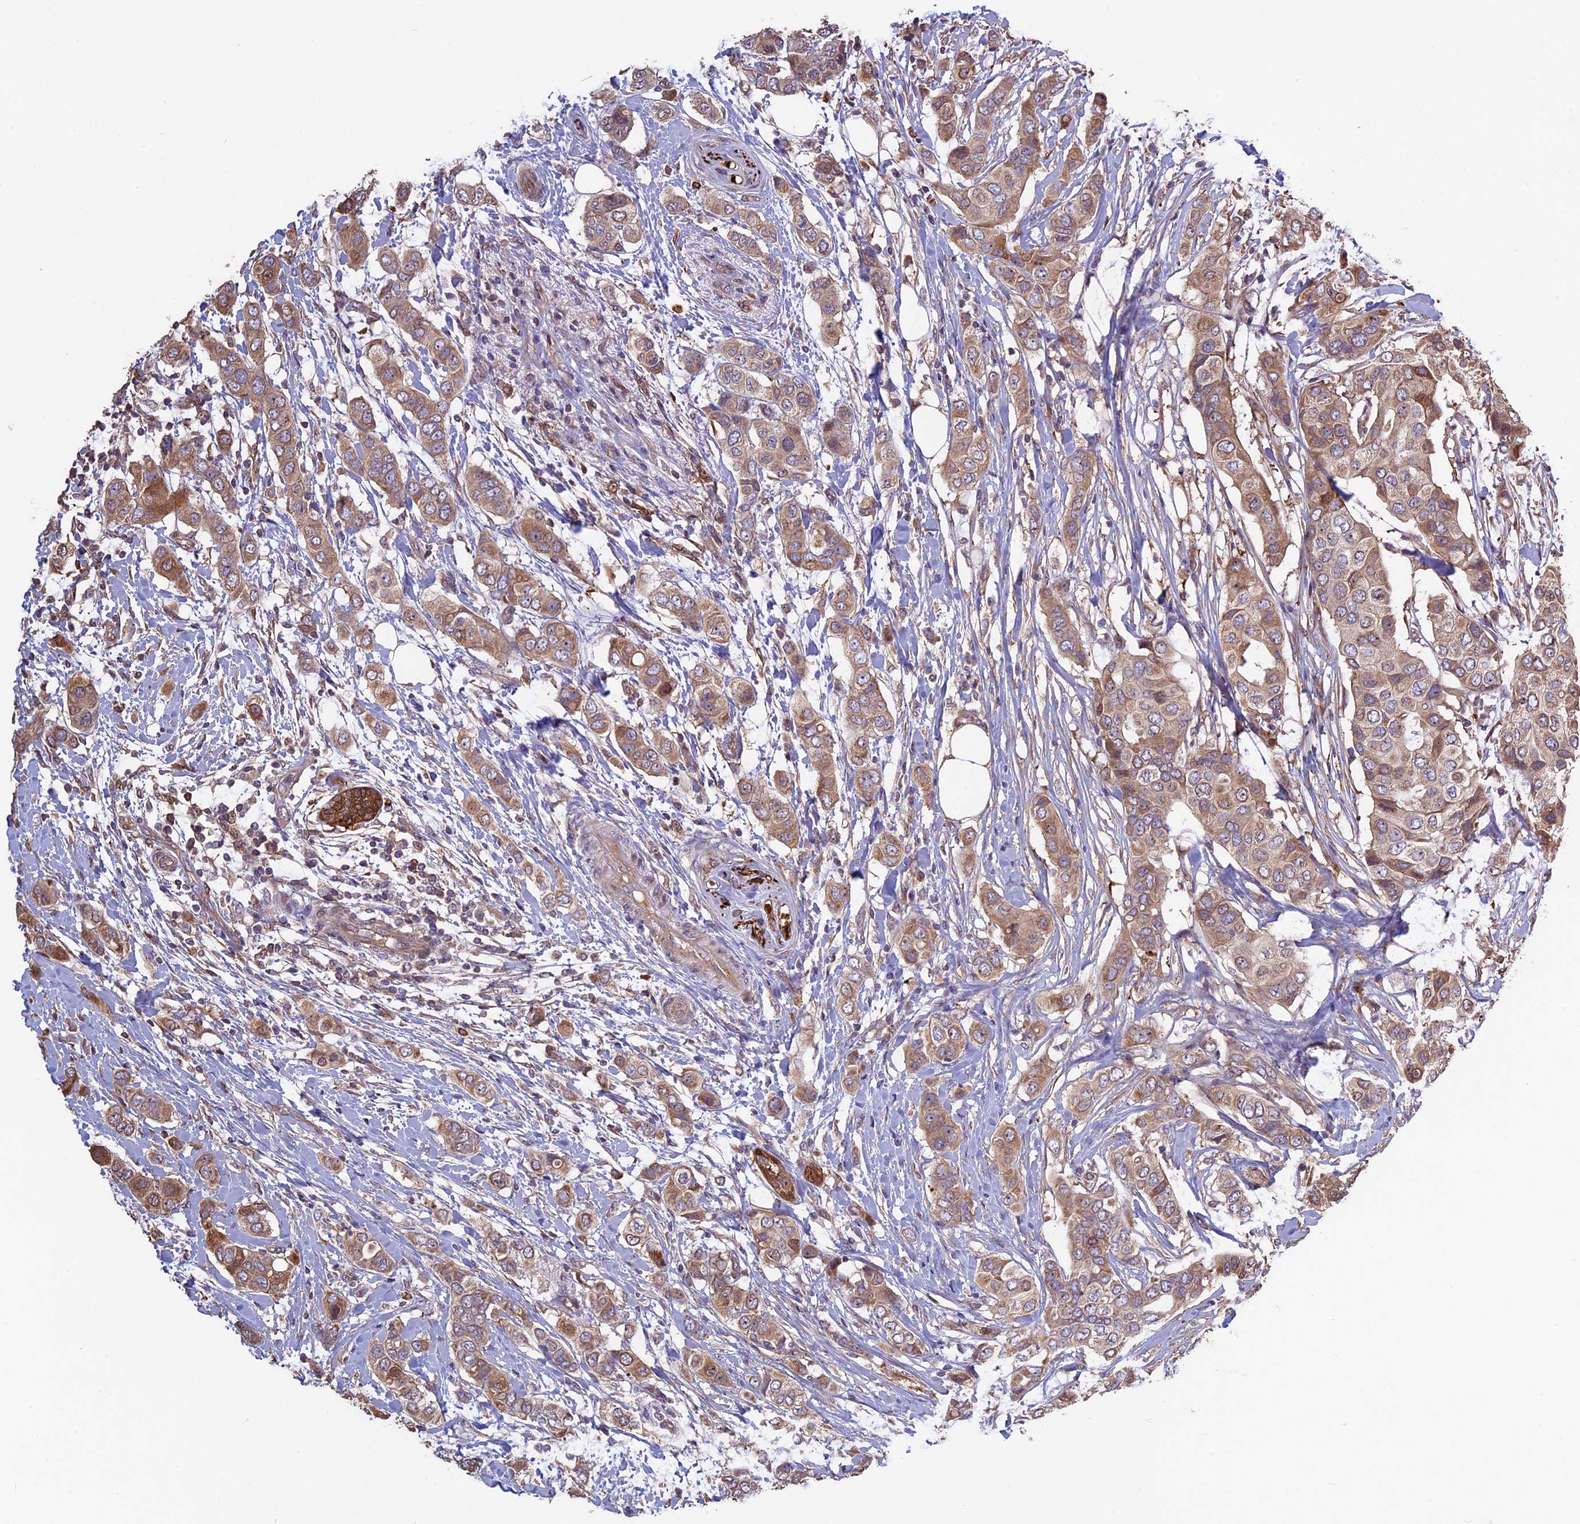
{"staining": {"intensity": "moderate", "quantity": ">75%", "location": "cytoplasmic/membranous"}, "tissue": "breast cancer", "cell_type": "Tumor cells", "image_type": "cancer", "snomed": [{"axis": "morphology", "description": "Lobular carcinoma"}, {"axis": "topography", "description": "Breast"}], "caption": "This is an image of immunohistochemistry (IHC) staining of breast lobular carcinoma, which shows moderate staining in the cytoplasmic/membranous of tumor cells.", "gene": "VWA3A", "patient": {"sex": "female", "age": 51}}